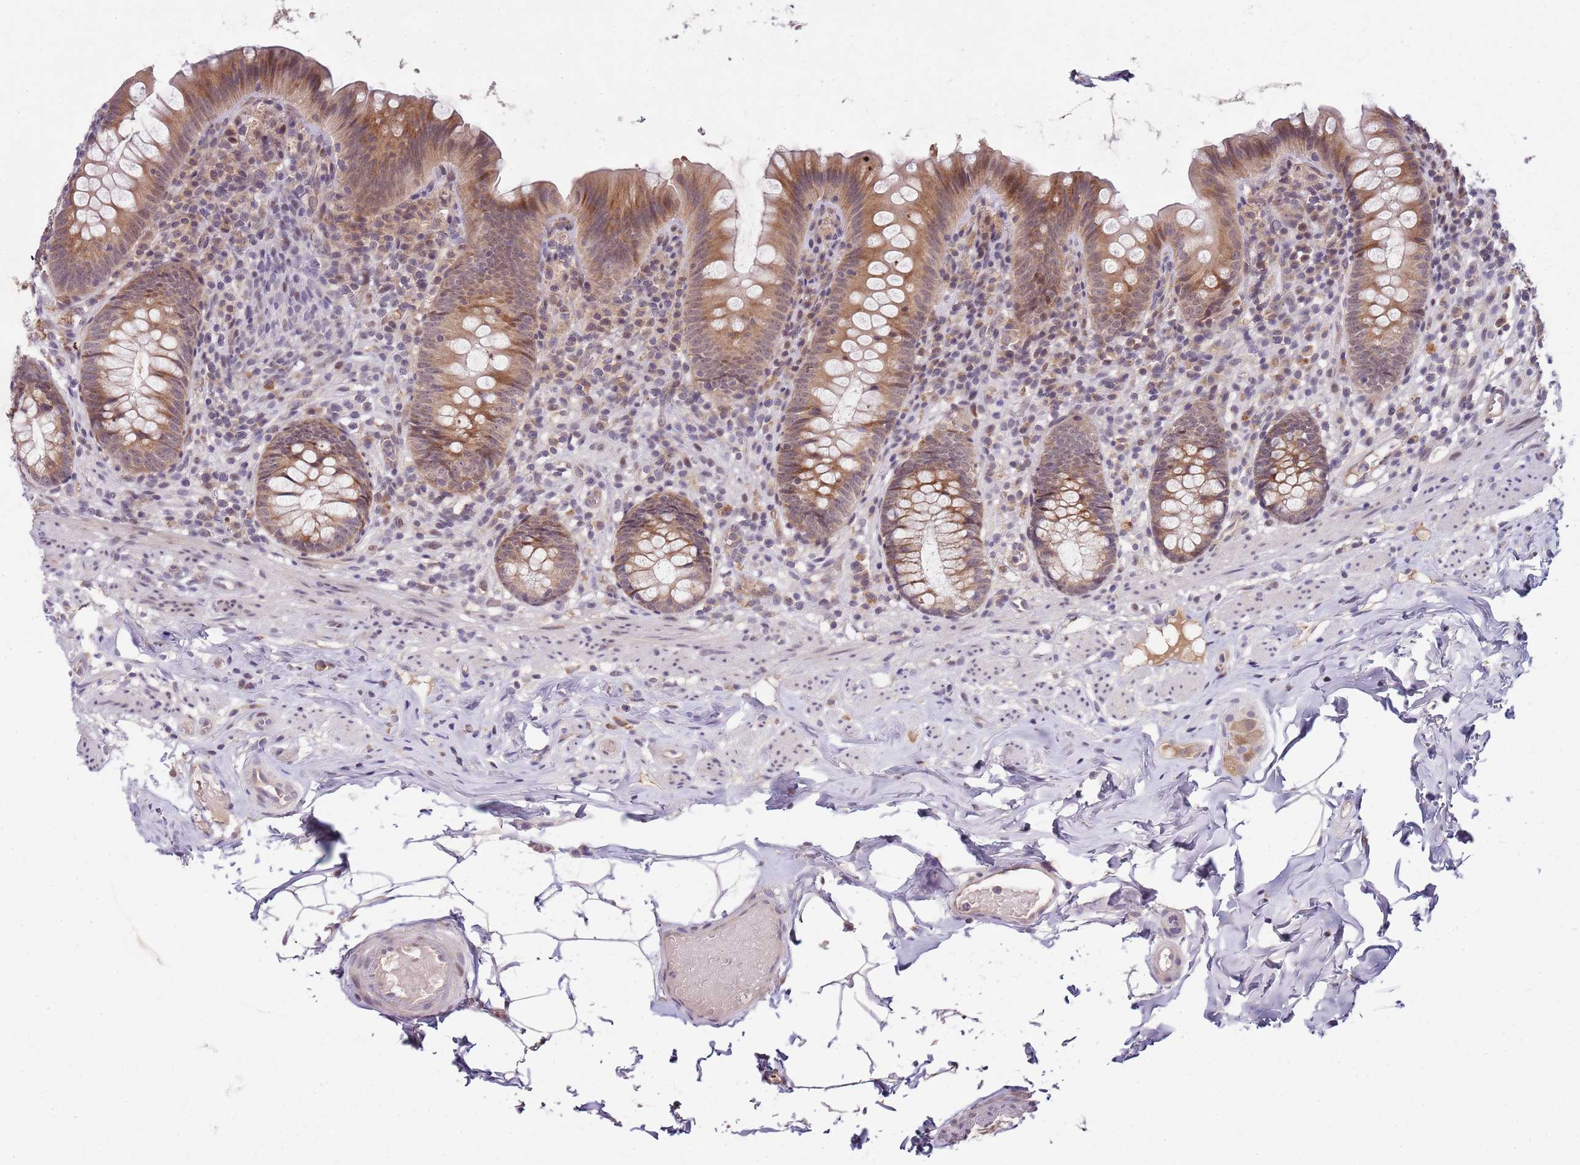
{"staining": {"intensity": "moderate", "quantity": ">75%", "location": "cytoplasmic/membranous"}, "tissue": "appendix", "cell_type": "Glandular cells", "image_type": "normal", "snomed": [{"axis": "morphology", "description": "Normal tissue, NOS"}, {"axis": "topography", "description": "Appendix"}], "caption": "This histopathology image shows immunohistochemistry (IHC) staining of unremarkable human appendix, with medium moderate cytoplasmic/membranous expression in approximately >75% of glandular cells.", "gene": "FBXL22", "patient": {"sex": "male", "age": 55}}